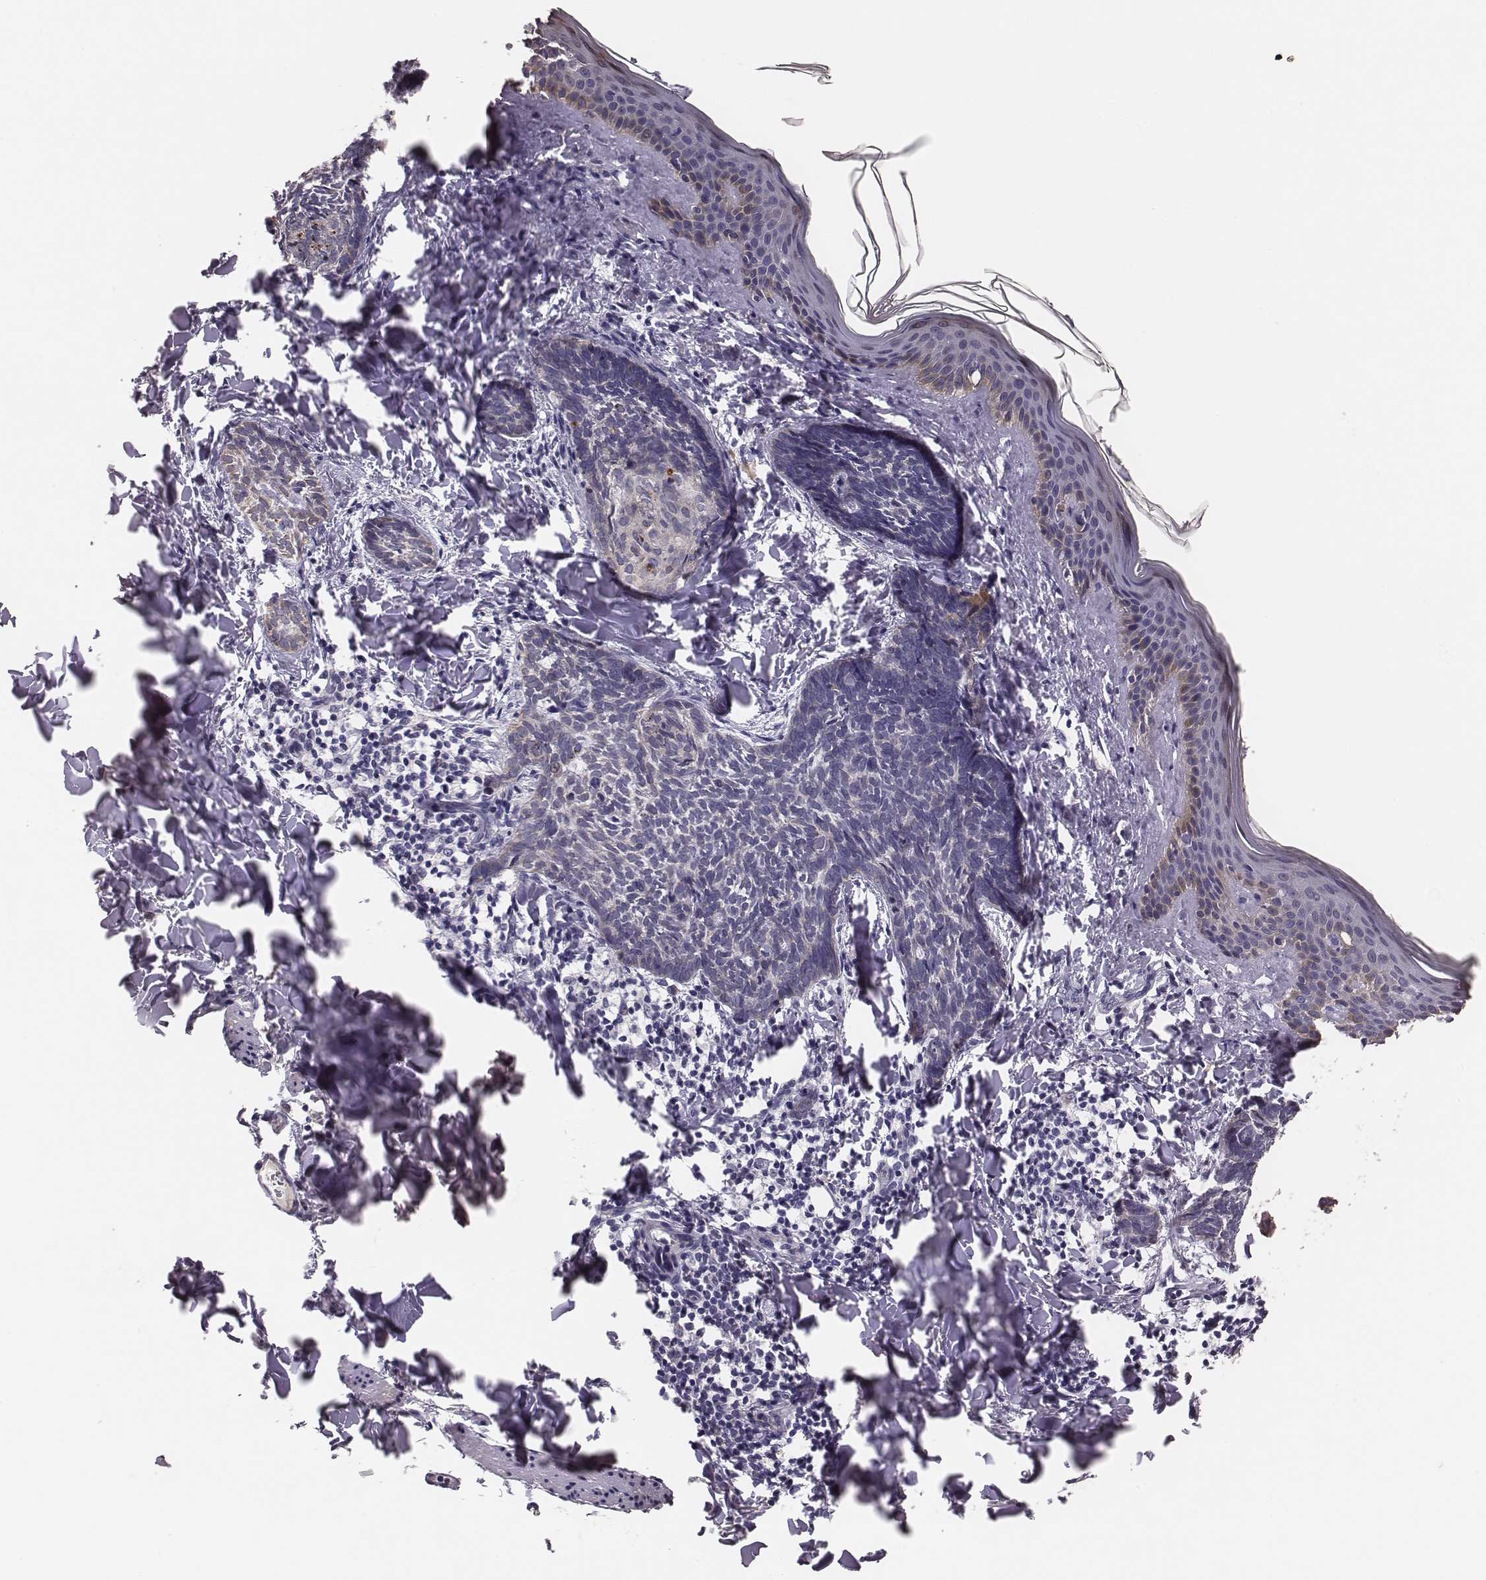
{"staining": {"intensity": "negative", "quantity": "none", "location": "none"}, "tissue": "skin cancer", "cell_type": "Tumor cells", "image_type": "cancer", "snomed": [{"axis": "morphology", "description": "Normal tissue, NOS"}, {"axis": "morphology", "description": "Basal cell carcinoma"}, {"axis": "topography", "description": "Skin"}], "caption": "Immunohistochemistry of human skin cancer shows no staining in tumor cells.", "gene": "HAVCR1", "patient": {"sex": "male", "age": 46}}